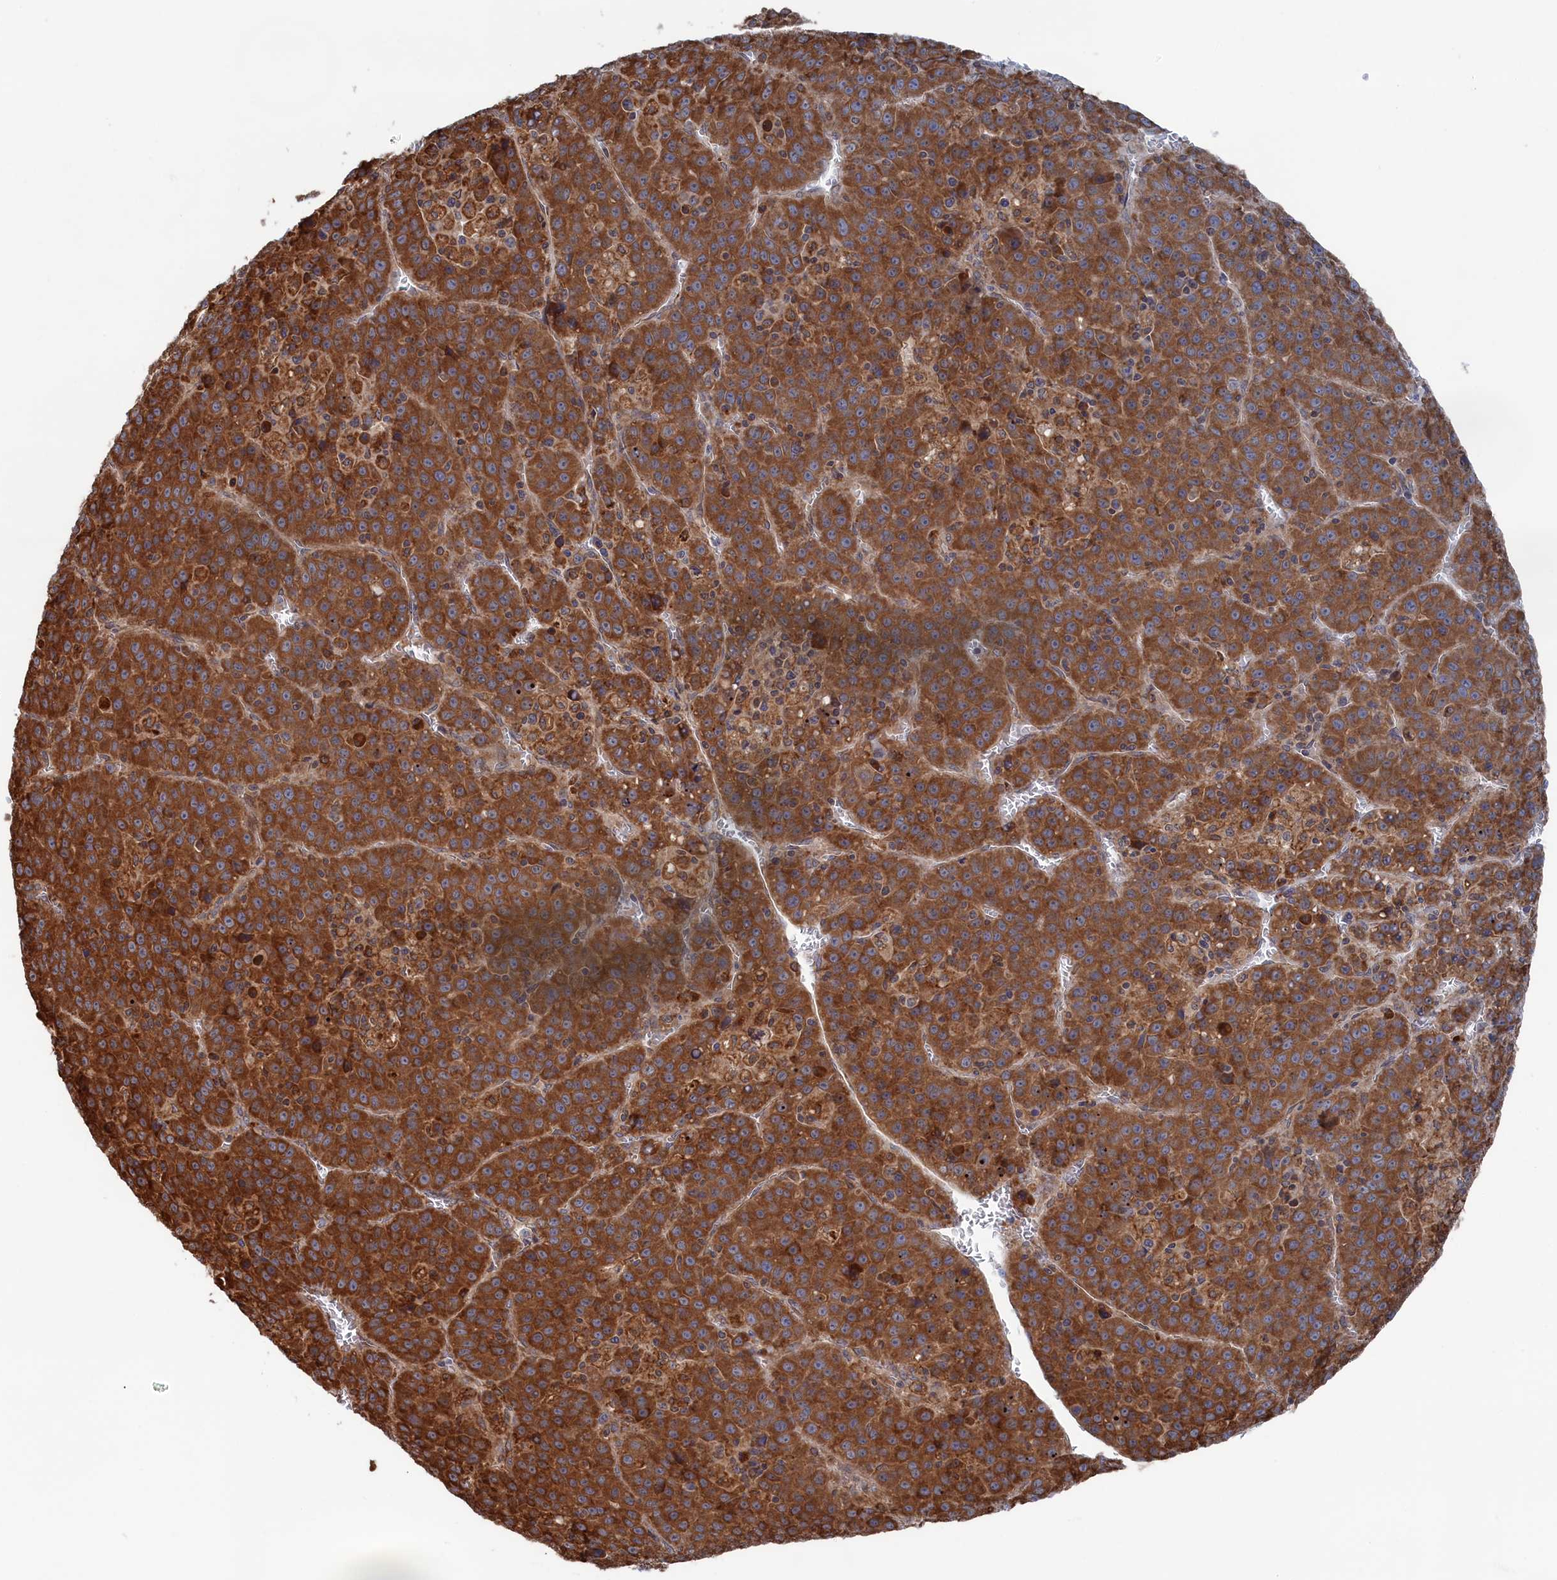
{"staining": {"intensity": "strong", "quantity": ">75%", "location": "cytoplasmic/membranous"}, "tissue": "liver cancer", "cell_type": "Tumor cells", "image_type": "cancer", "snomed": [{"axis": "morphology", "description": "Carcinoma, Hepatocellular, NOS"}, {"axis": "topography", "description": "Liver"}], "caption": "A brown stain labels strong cytoplasmic/membranous positivity of a protein in liver cancer (hepatocellular carcinoma) tumor cells.", "gene": "BPIFB6", "patient": {"sex": "female", "age": 53}}